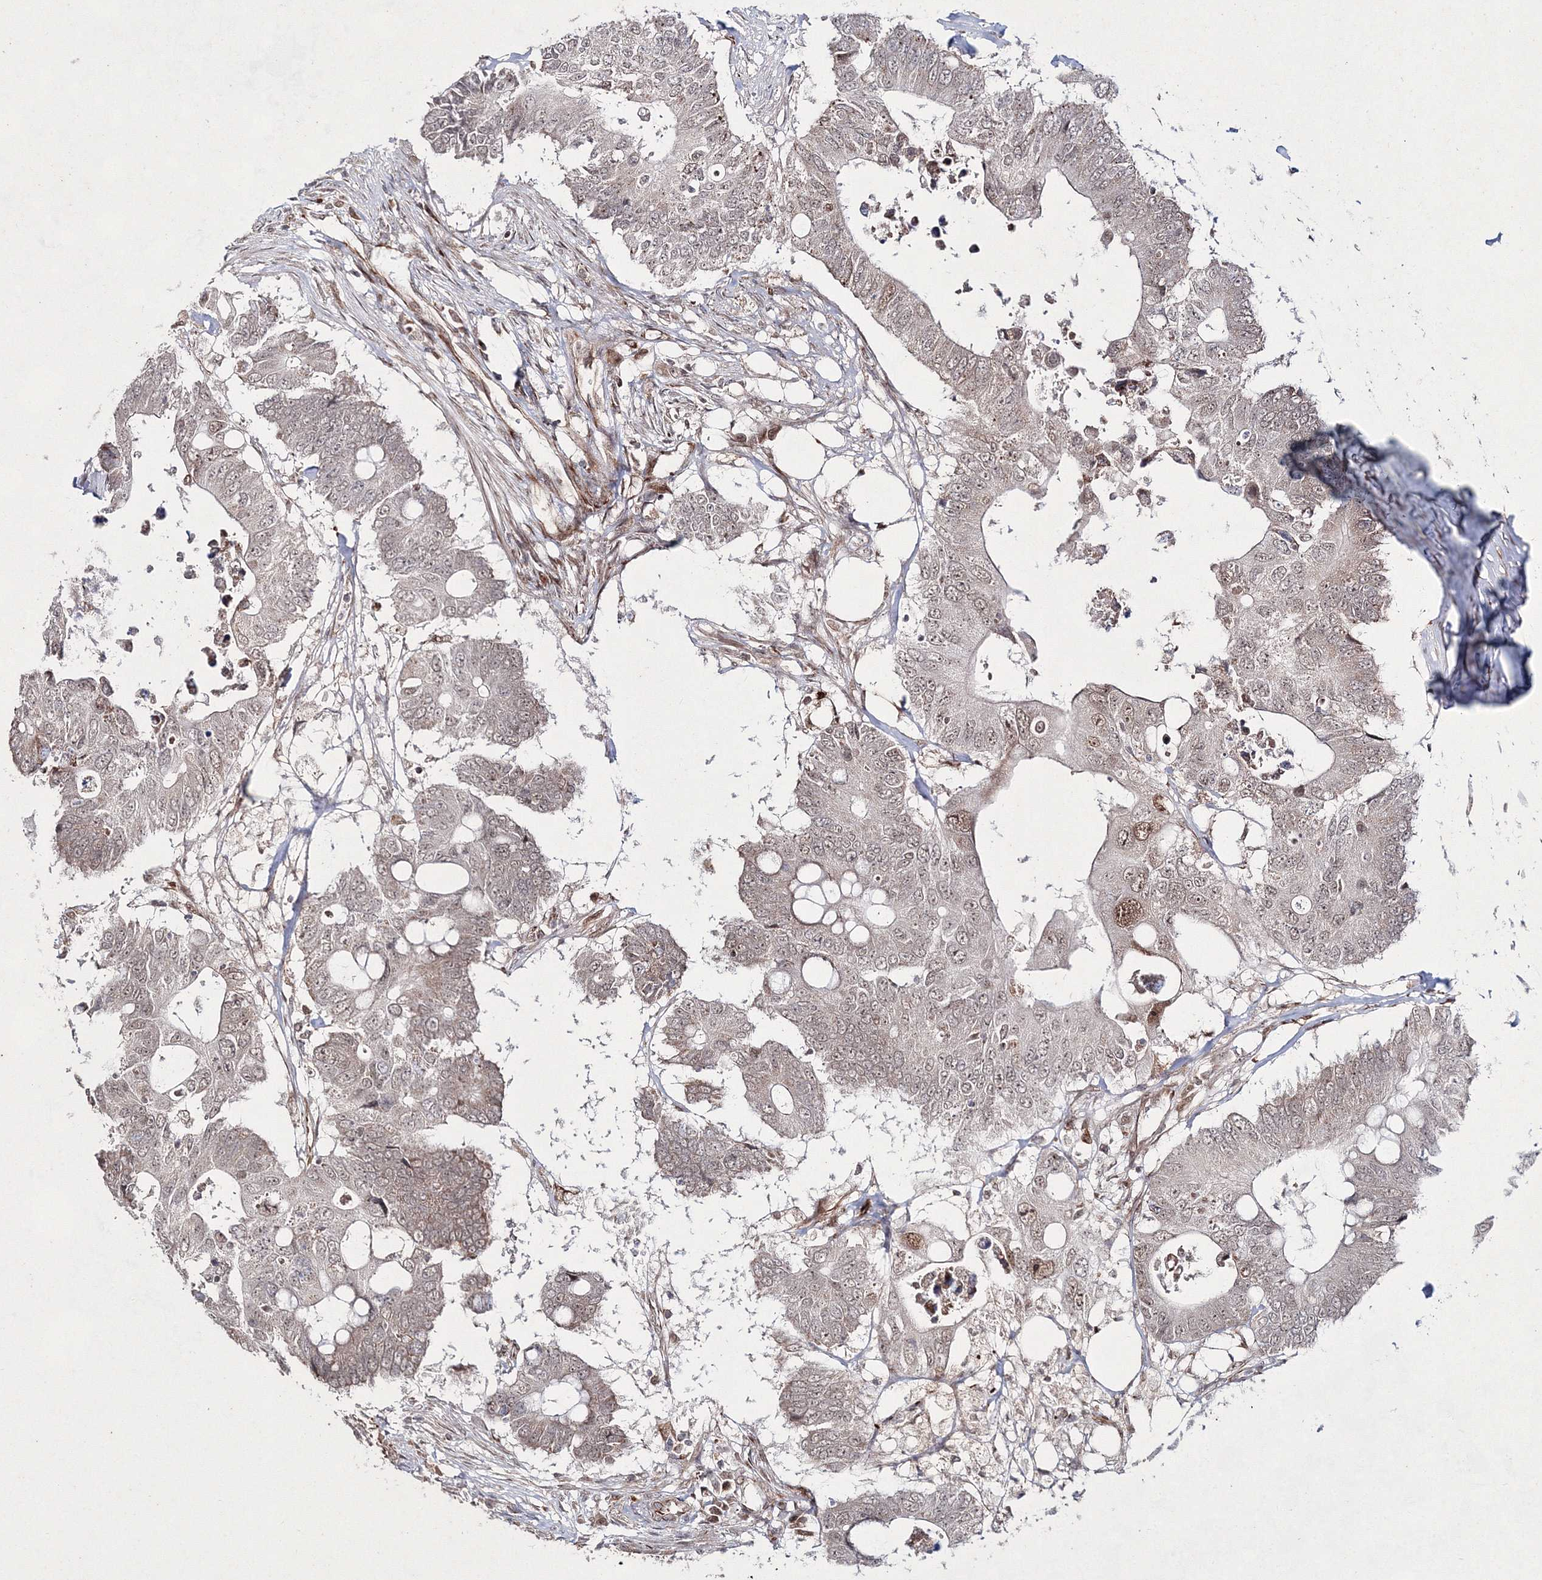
{"staining": {"intensity": "weak", "quantity": "25%-75%", "location": "nuclear"}, "tissue": "colorectal cancer", "cell_type": "Tumor cells", "image_type": "cancer", "snomed": [{"axis": "morphology", "description": "Adenocarcinoma, NOS"}, {"axis": "topography", "description": "Colon"}], "caption": "Protein expression analysis of human adenocarcinoma (colorectal) reveals weak nuclear positivity in about 25%-75% of tumor cells. (DAB (3,3'-diaminobenzidine) = brown stain, brightfield microscopy at high magnification).", "gene": "SNIP1", "patient": {"sex": "male", "age": 71}}